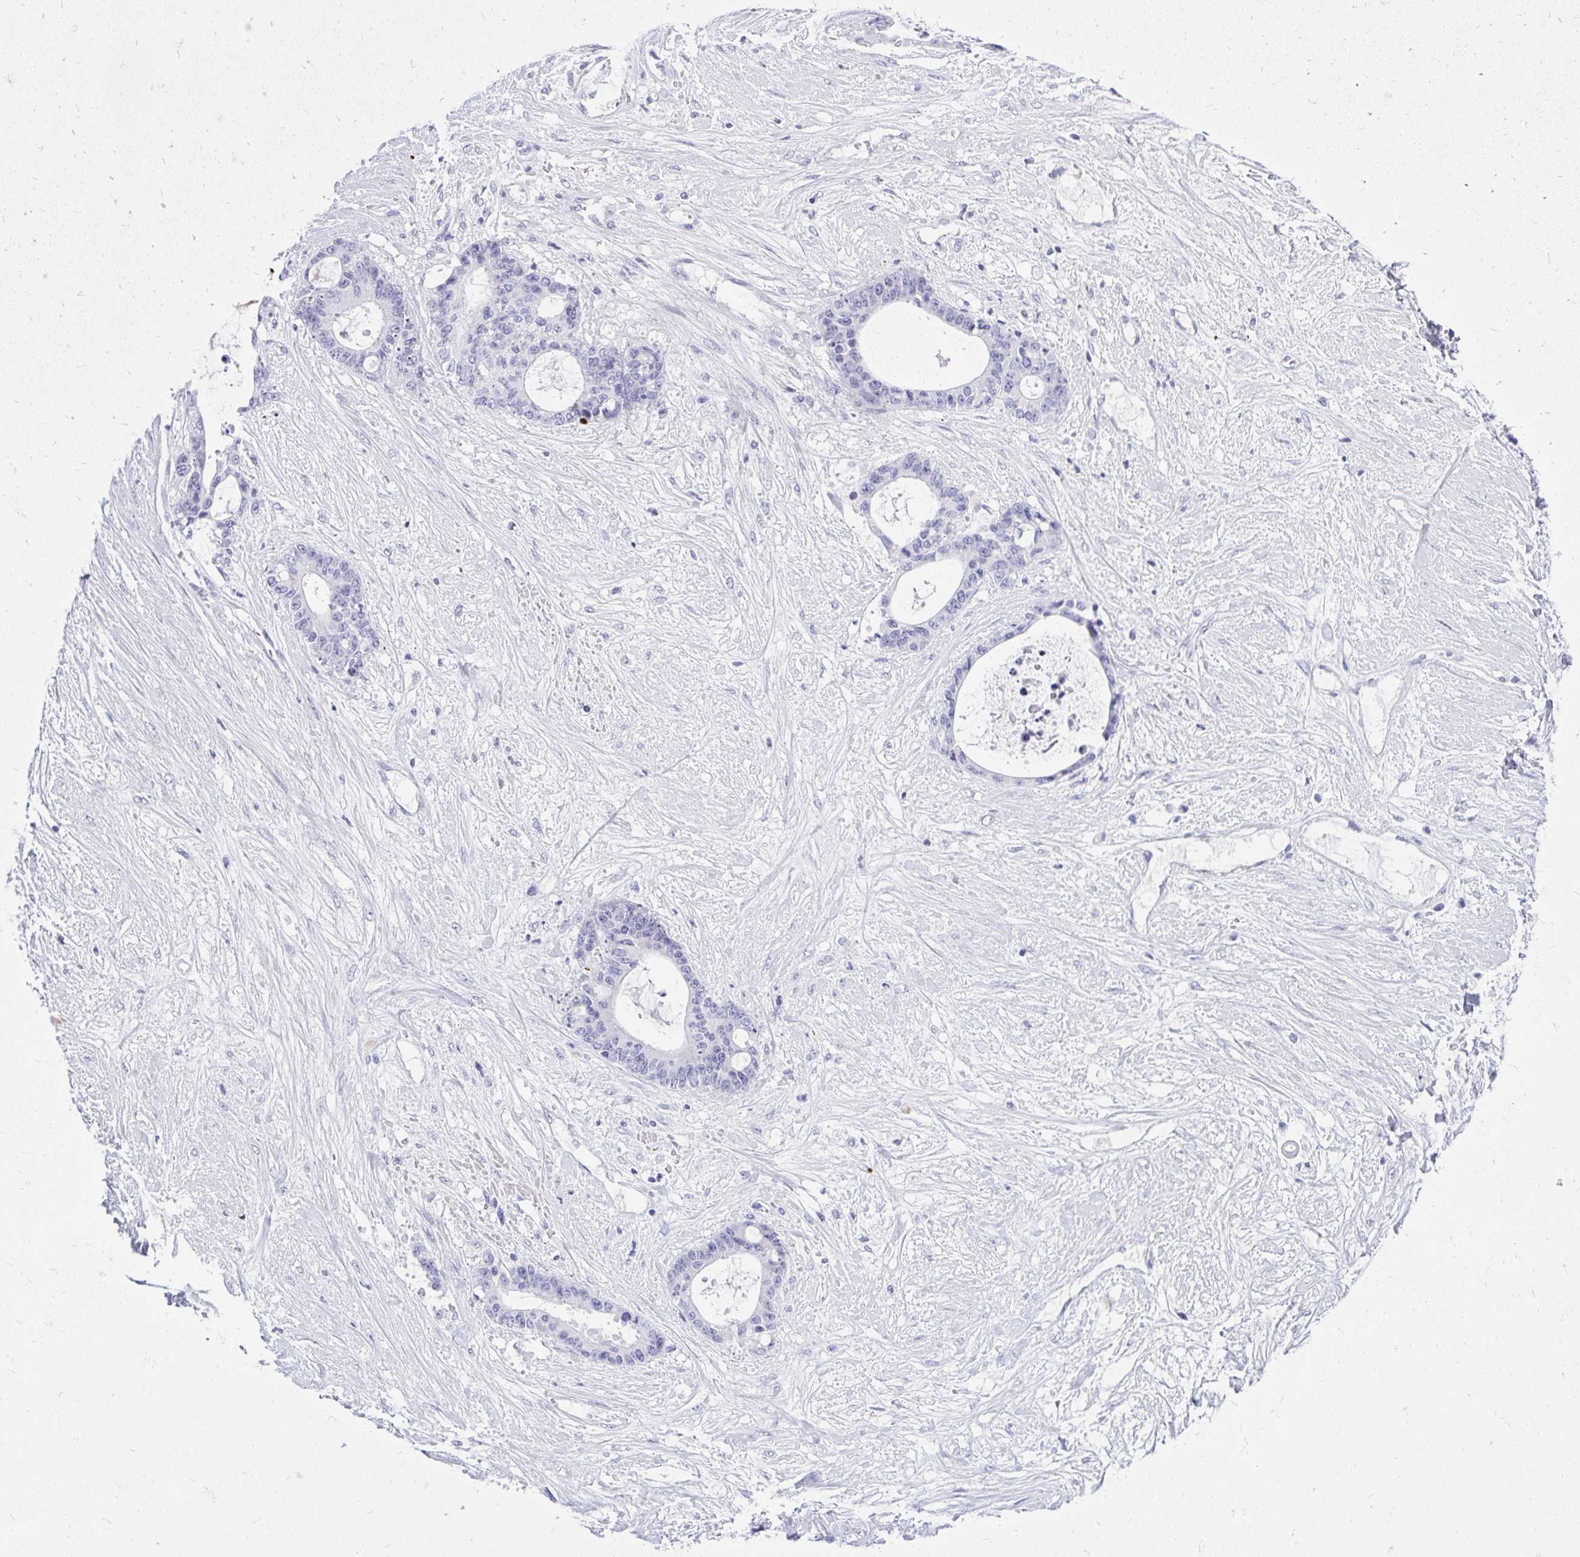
{"staining": {"intensity": "negative", "quantity": "none", "location": "none"}, "tissue": "liver cancer", "cell_type": "Tumor cells", "image_type": "cancer", "snomed": [{"axis": "morphology", "description": "Normal tissue, NOS"}, {"axis": "morphology", "description": "Cholangiocarcinoma"}, {"axis": "topography", "description": "Liver"}, {"axis": "topography", "description": "Peripheral nerve tissue"}], "caption": "Tumor cells are negative for protein expression in human liver cholangiocarcinoma.", "gene": "GABRA1", "patient": {"sex": "female", "age": 73}}